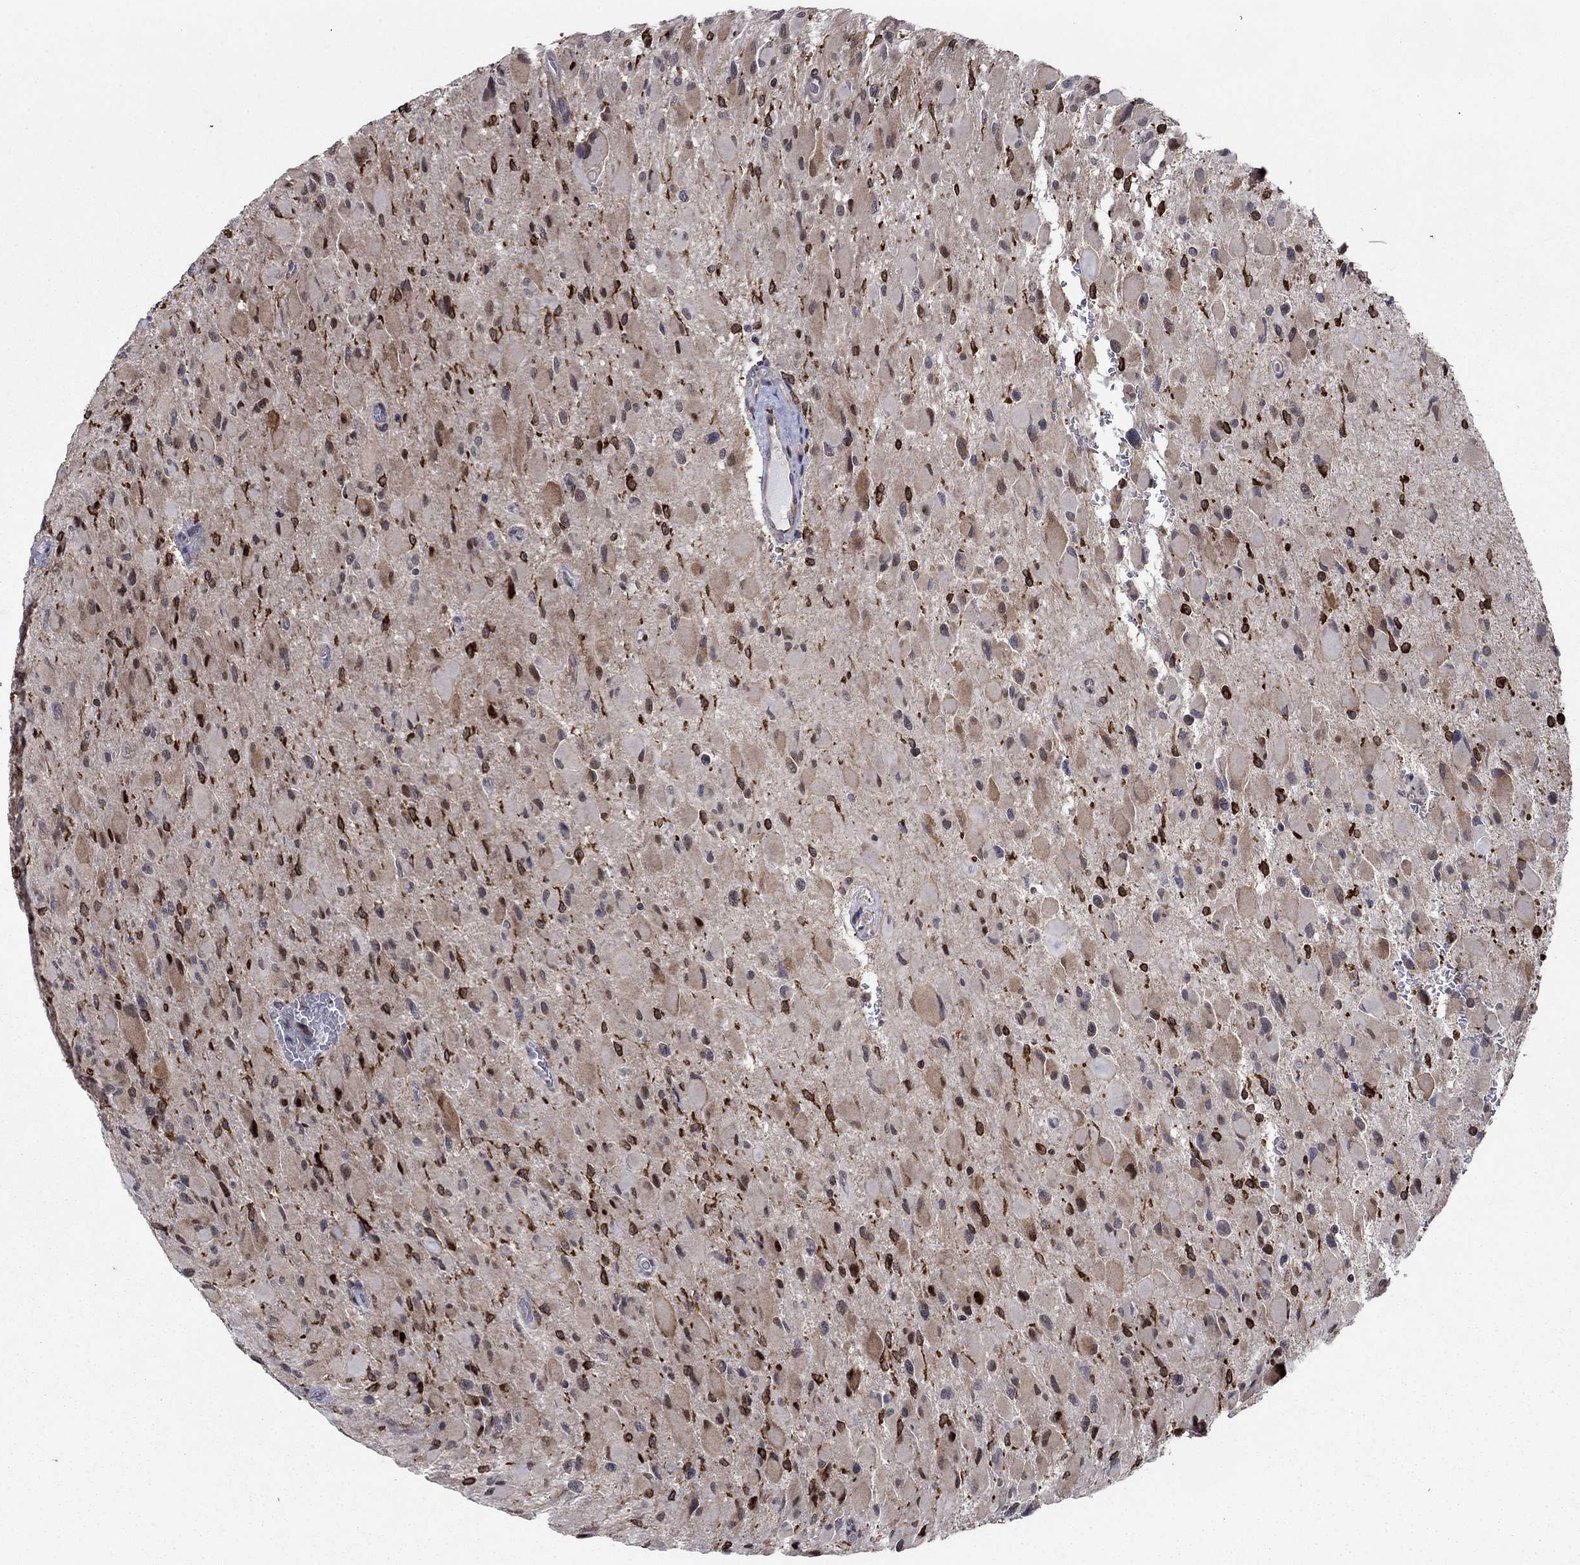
{"staining": {"intensity": "strong", "quantity": "<25%", "location": "cytoplasmic/membranous"}, "tissue": "glioma", "cell_type": "Tumor cells", "image_type": "cancer", "snomed": [{"axis": "morphology", "description": "Glioma, malignant, High grade"}, {"axis": "topography", "description": "Cerebral cortex"}], "caption": "Tumor cells demonstrate strong cytoplasmic/membranous staining in about <25% of cells in malignant glioma (high-grade).", "gene": "DHRS7", "patient": {"sex": "female", "age": 36}}